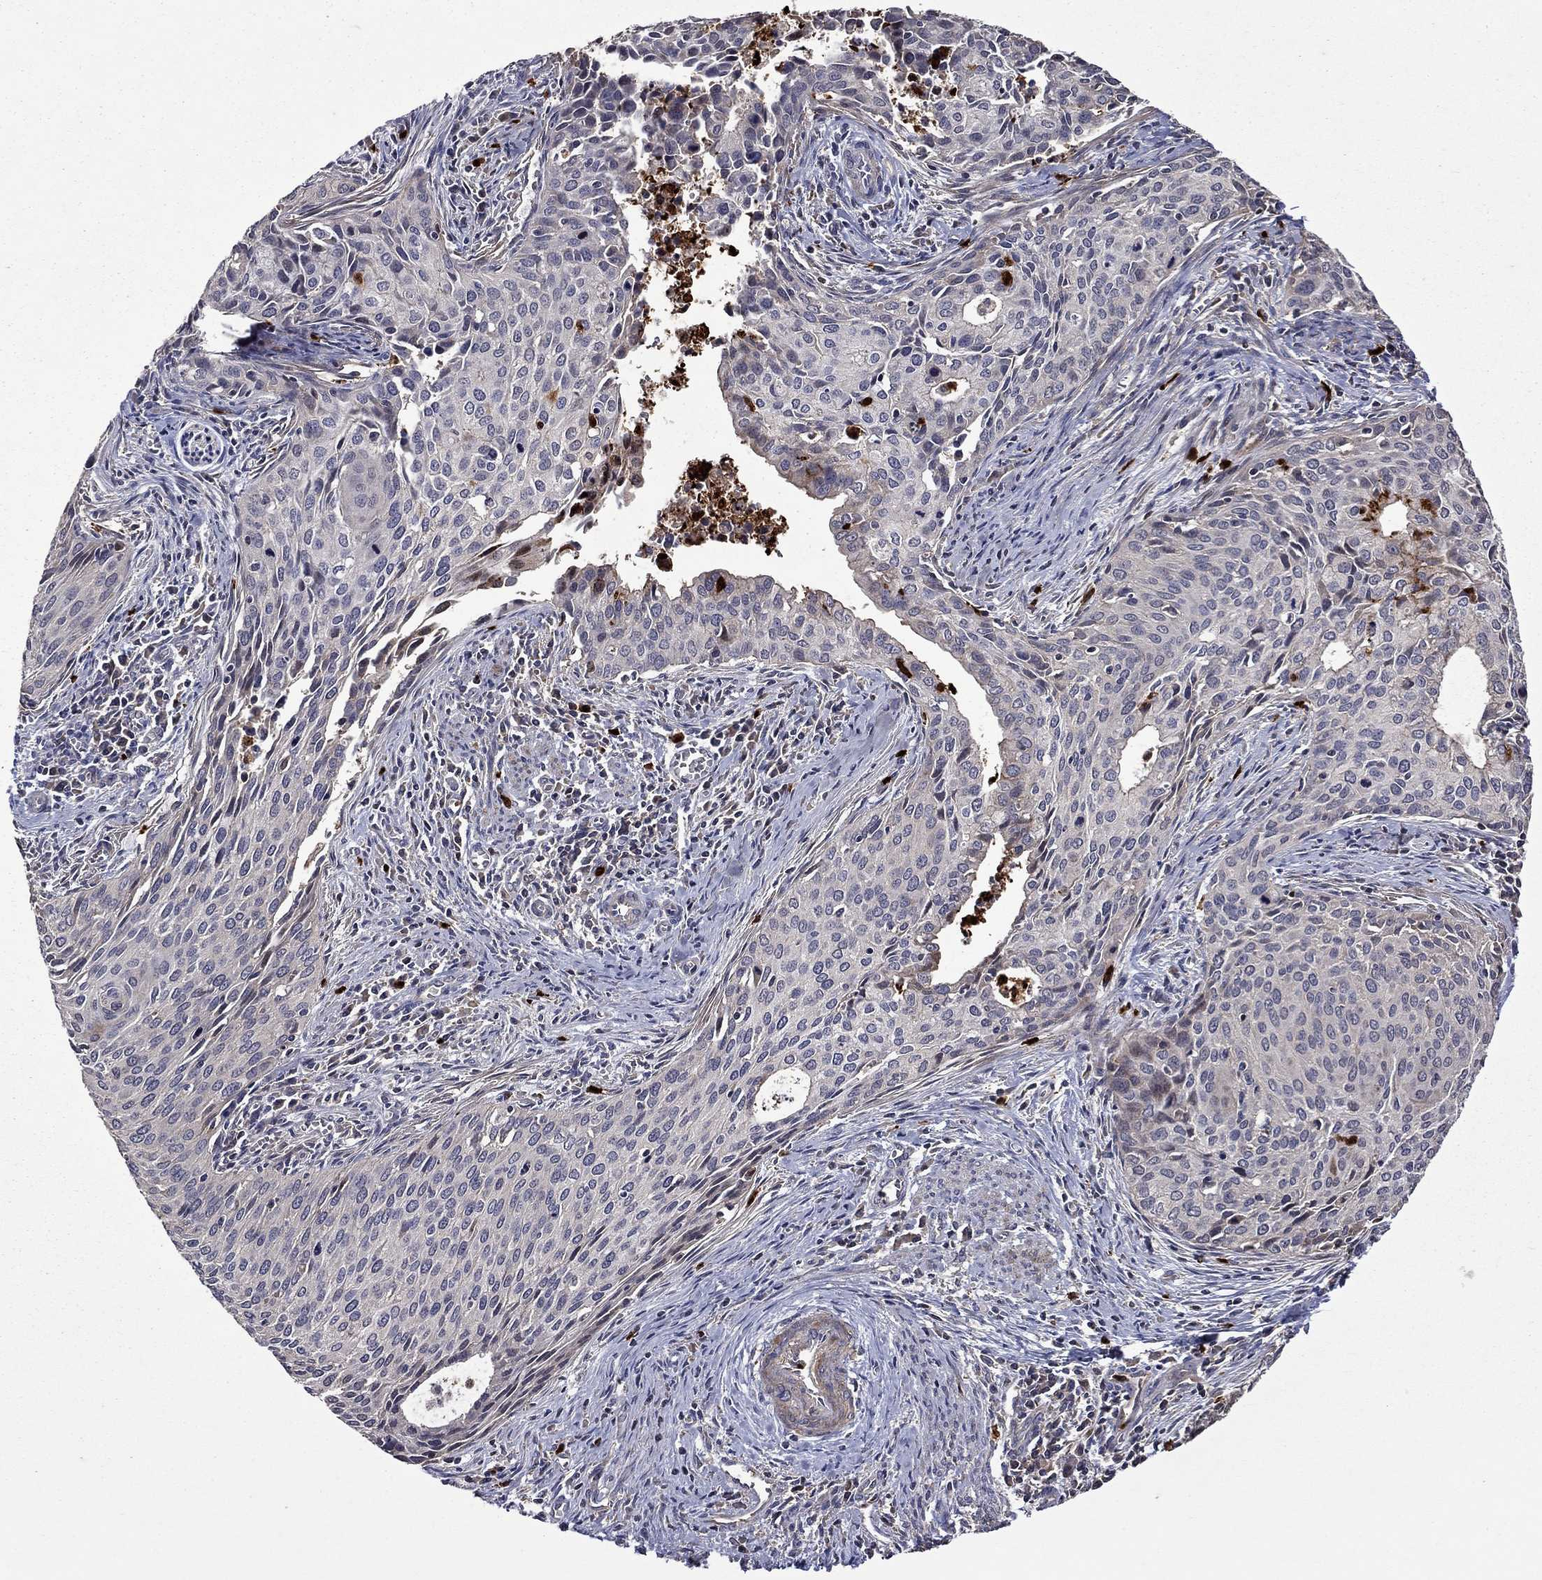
{"staining": {"intensity": "negative", "quantity": "none", "location": "none"}, "tissue": "cervical cancer", "cell_type": "Tumor cells", "image_type": "cancer", "snomed": [{"axis": "morphology", "description": "Squamous cell carcinoma, NOS"}, {"axis": "topography", "description": "Cervix"}], "caption": "A high-resolution photomicrograph shows immunohistochemistry staining of cervical squamous cell carcinoma, which exhibits no significant expression in tumor cells.", "gene": "SATB1", "patient": {"sex": "female", "age": 29}}